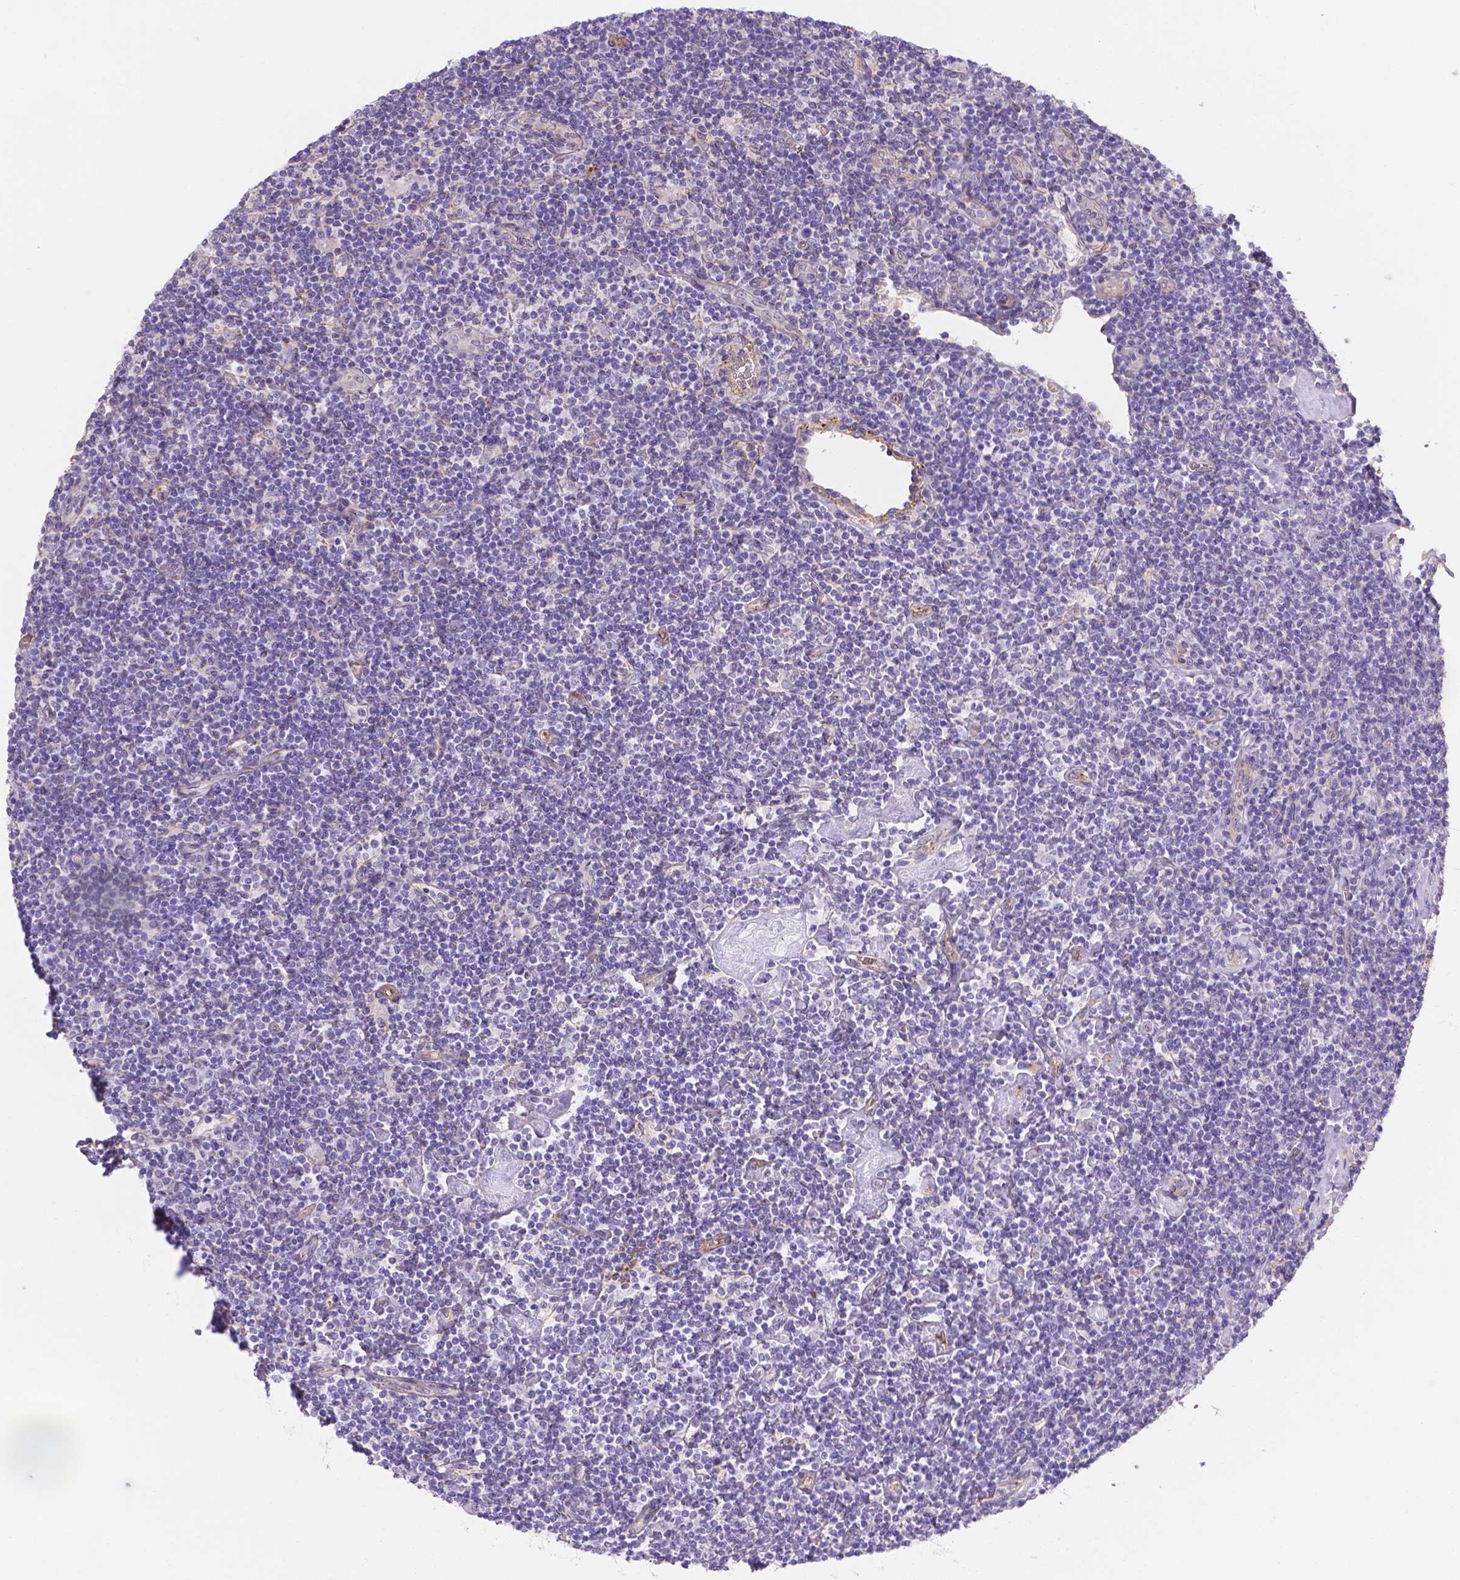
{"staining": {"intensity": "negative", "quantity": "none", "location": "none"}, "tissue": "lymphoma", "cell_type": "Tumor cells", "image_type": "cancer", "snomed": [{"axis": "morphology", "description": "Hodgkin's disease, NOS"}, {"axis": "topography", "description": "Lymph node"}], "caption": "The immunohistochemistry (IHC) image has no significant positivity in tumor cells of lymphoma tissue. (DAB (3,3'-diaminobenzidine) immunohistochemistry, high magnification).", "gene": "SLC40A1", "patient": {"sex": "male", "age": 40}}